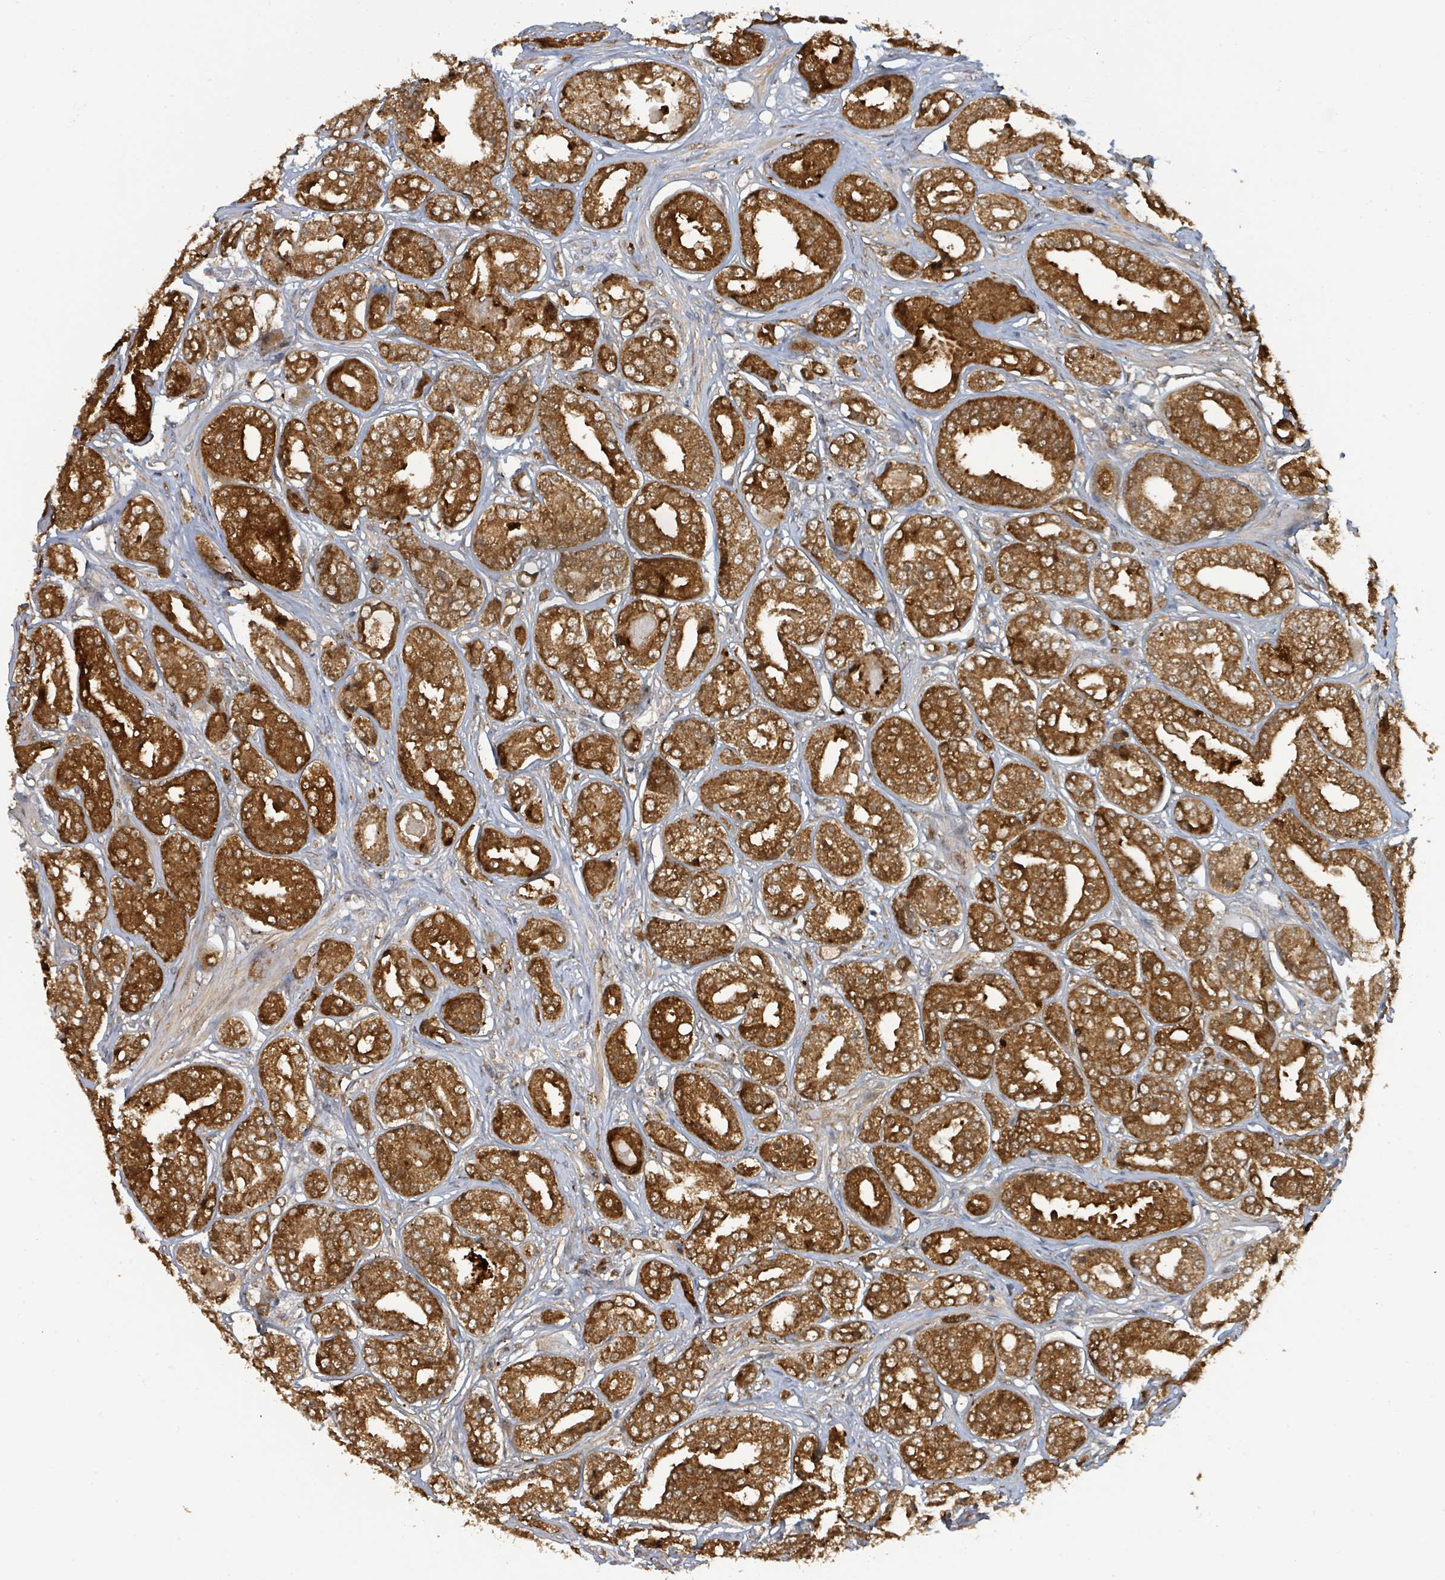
{"staining": {"intensity": "strong", "quantity": ">75%", "location": "cytoplasmic/membranous"}, "tissue": "prostate cancer", "cell_type": "Tumor cells", "image_type": "cancer", "snomed": [{"axis": "morphology", "description": "Adenocarcinoma, High grade"}, {"axis": "topography", "description": "Prostate"}], "caption": "Prostate cancer (high-grade adenocarcinoma) stained with a brown dye shows strong cytoplasmic/membranous positive staining in about >75% of tumor cells.", "gene": "PSMB7", "patient": {"sex": "male", "age": 63}}